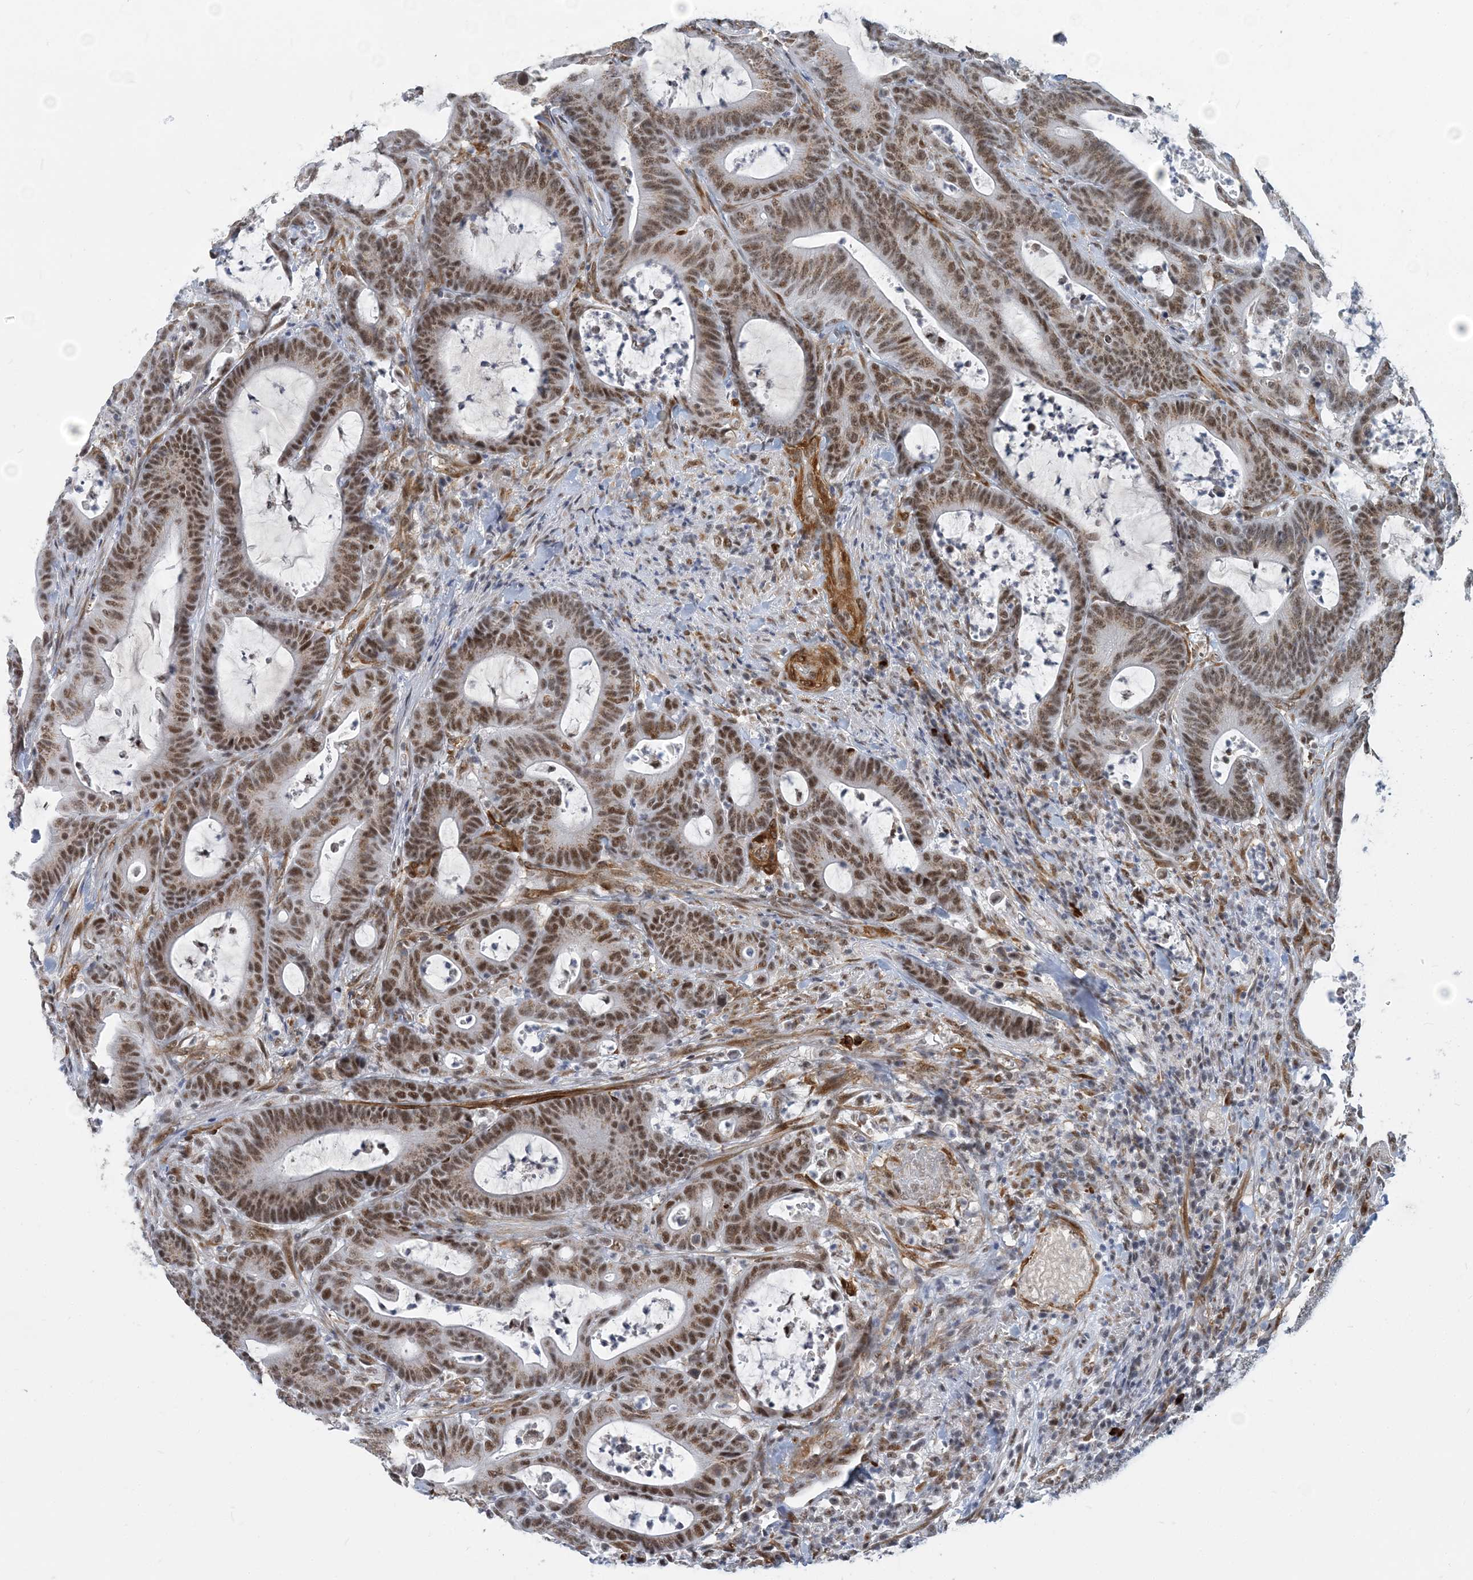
{"staining": {"intensity": "moderate", "quantity": ">75%", "location": "cytoplasmic/membranous,nuclear"}, "tissue": "colorectal cancer", "cell_type": "Tumor cells", "image_type": "cancer", "snomed": [{"axis": "morphology", "description": "Adenocarcinoma, NOS"}, {"axis": "topography", "description": "Colon"}], "caption": "The immunohistochemical stain highlights moderate cytoplasmic/membranous and nuclear staining in tumor cells of adenocarcinoma (colorectal) tissue.", "gene": "PLRG1", "patient": {"sex": "female", "age": 84}}